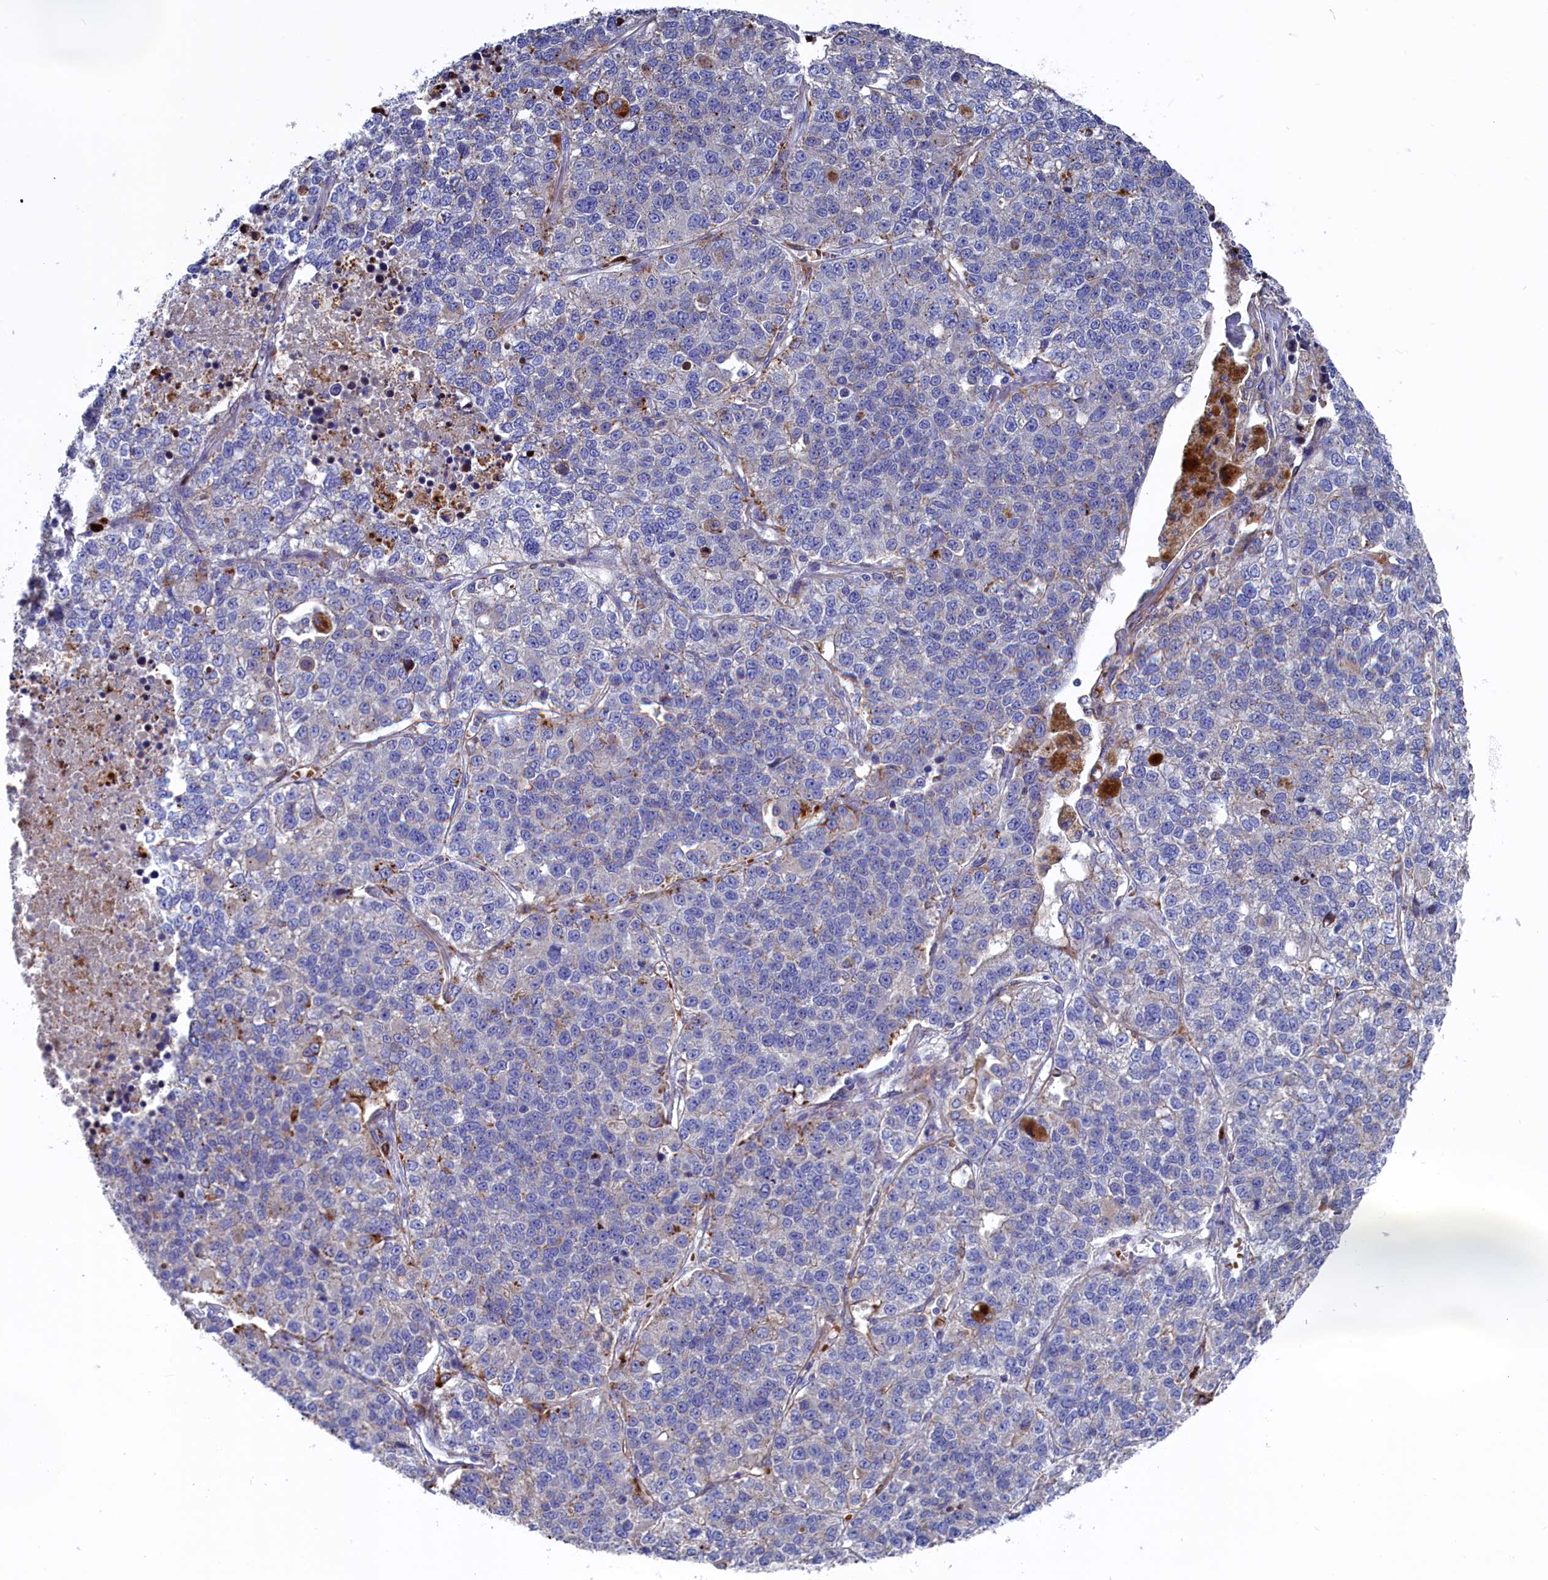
{"staining": {"intensity": "negative", "quantity": "none", "location": "none"}, "tissue": "lung cancer", "cell_type": "Tumor cells", "image_type": "cancer", "snomed": [{"axis": "morphology", "description": "Adenocarcinoma, NOS"}, {"axis": "topography", "description": "Lung"}], "caption": "DAB (3,3'-diaminobenzidine) immunohistochemical staining of human lung cancer exhibits no significant positivity in tumor cells. The staining was performed using DAB to visualize the protein expression in brown, while the nuclei were stained in blue with hematoxylin (Magnification: 20x).", "gene": "NUDT7", "patient": {"sex": "male", "age": 49}}